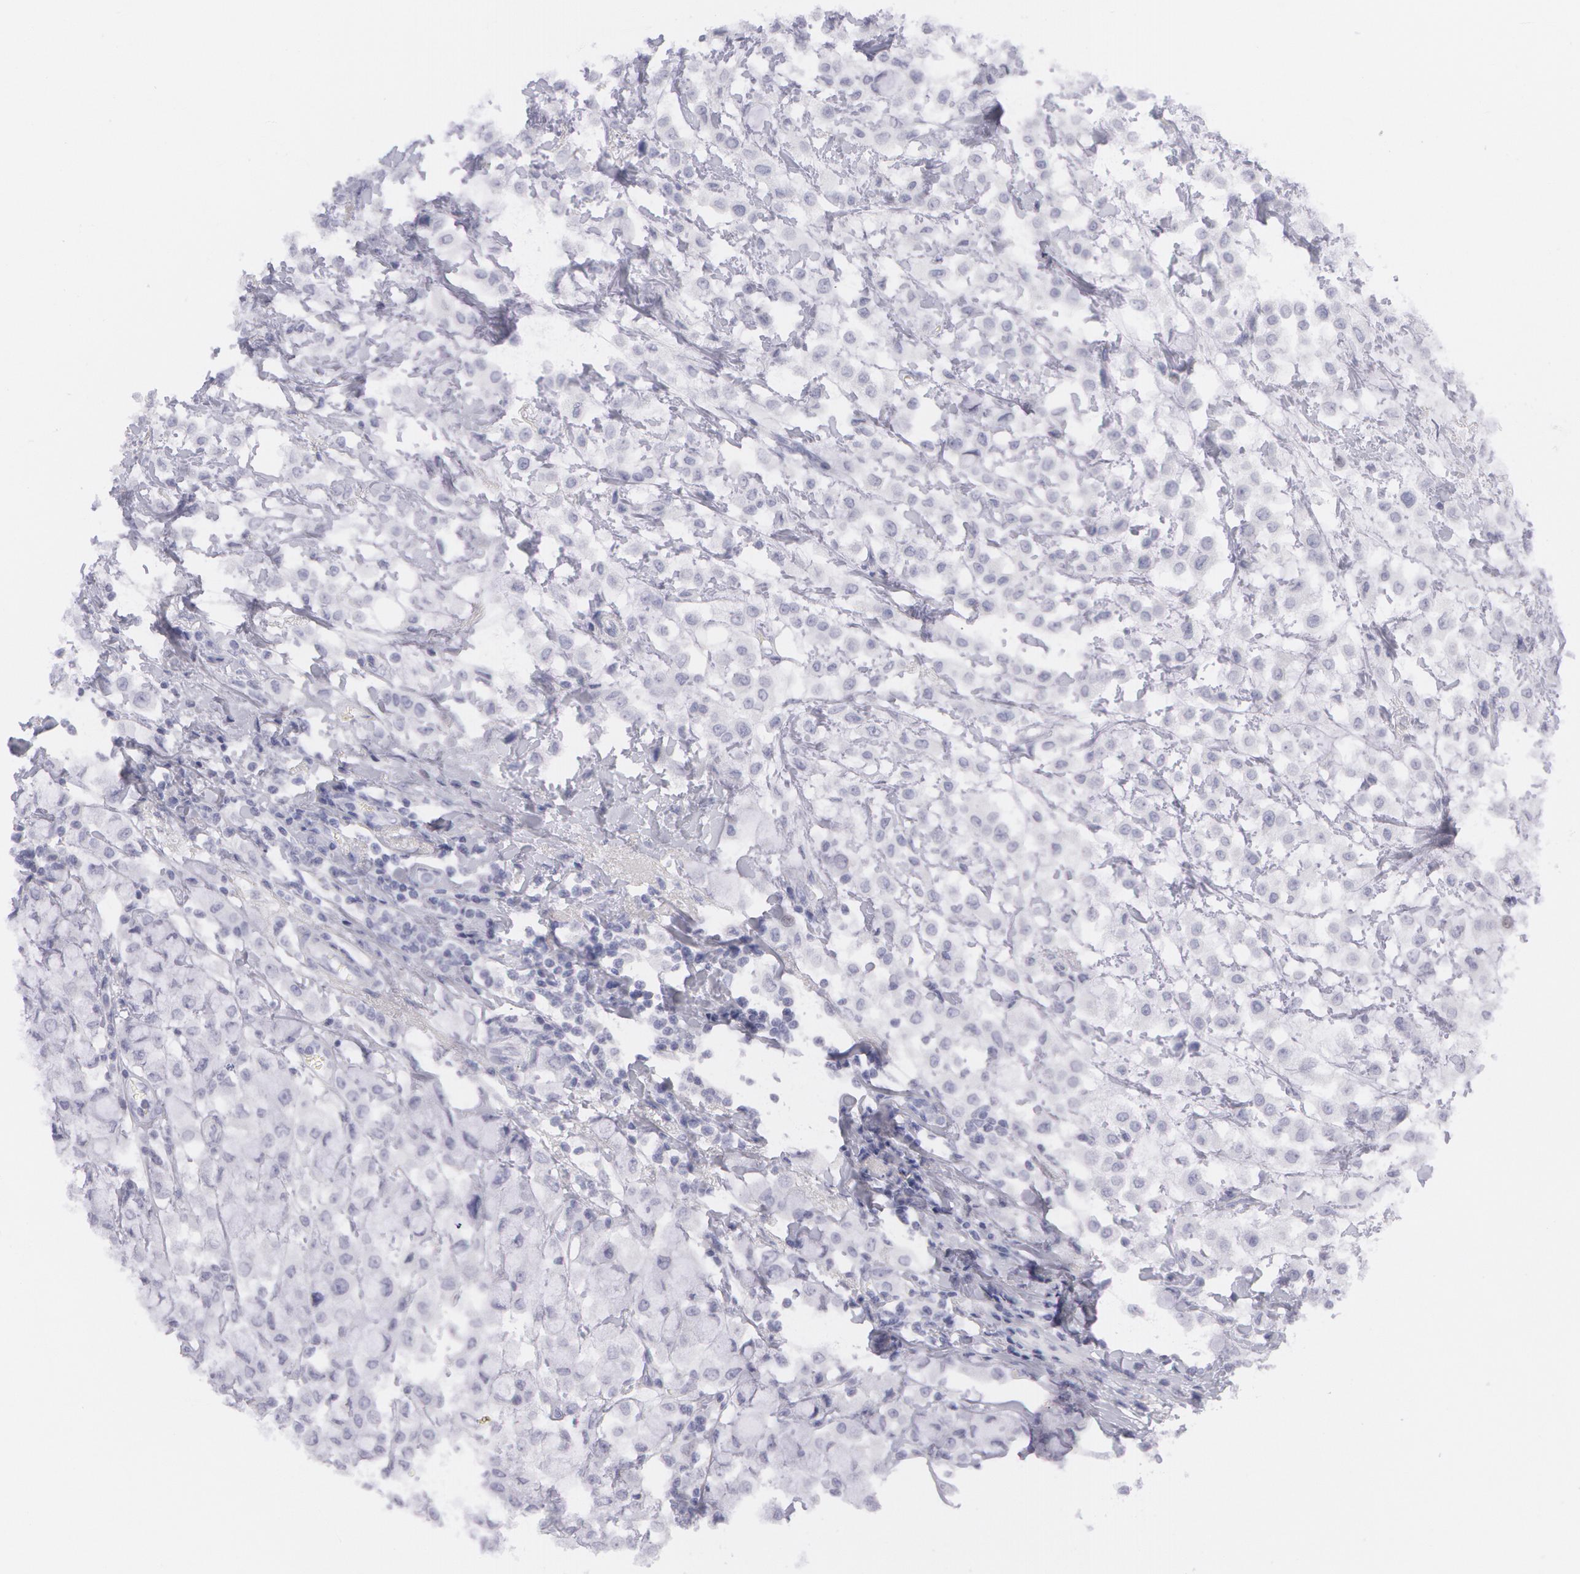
{"staining": {"intensity": "negative", "quantity": "none", "location": "none"}, "tissue": "breast cancer", "cell_type": "Tumor cells", "image_type": "cancer", "snomed": [{"axis": "morphology", "description": "Lobular carcinoma"}, {"axis": "topography", "description": "Breast"}], "caption": "Immunohistochemical staining of human breast cancer (lobular carcinoma) demonstrates no significant expression in tumor cells.", "gene": "AMACR", "patient": {"sex": "female", "age": 85}}